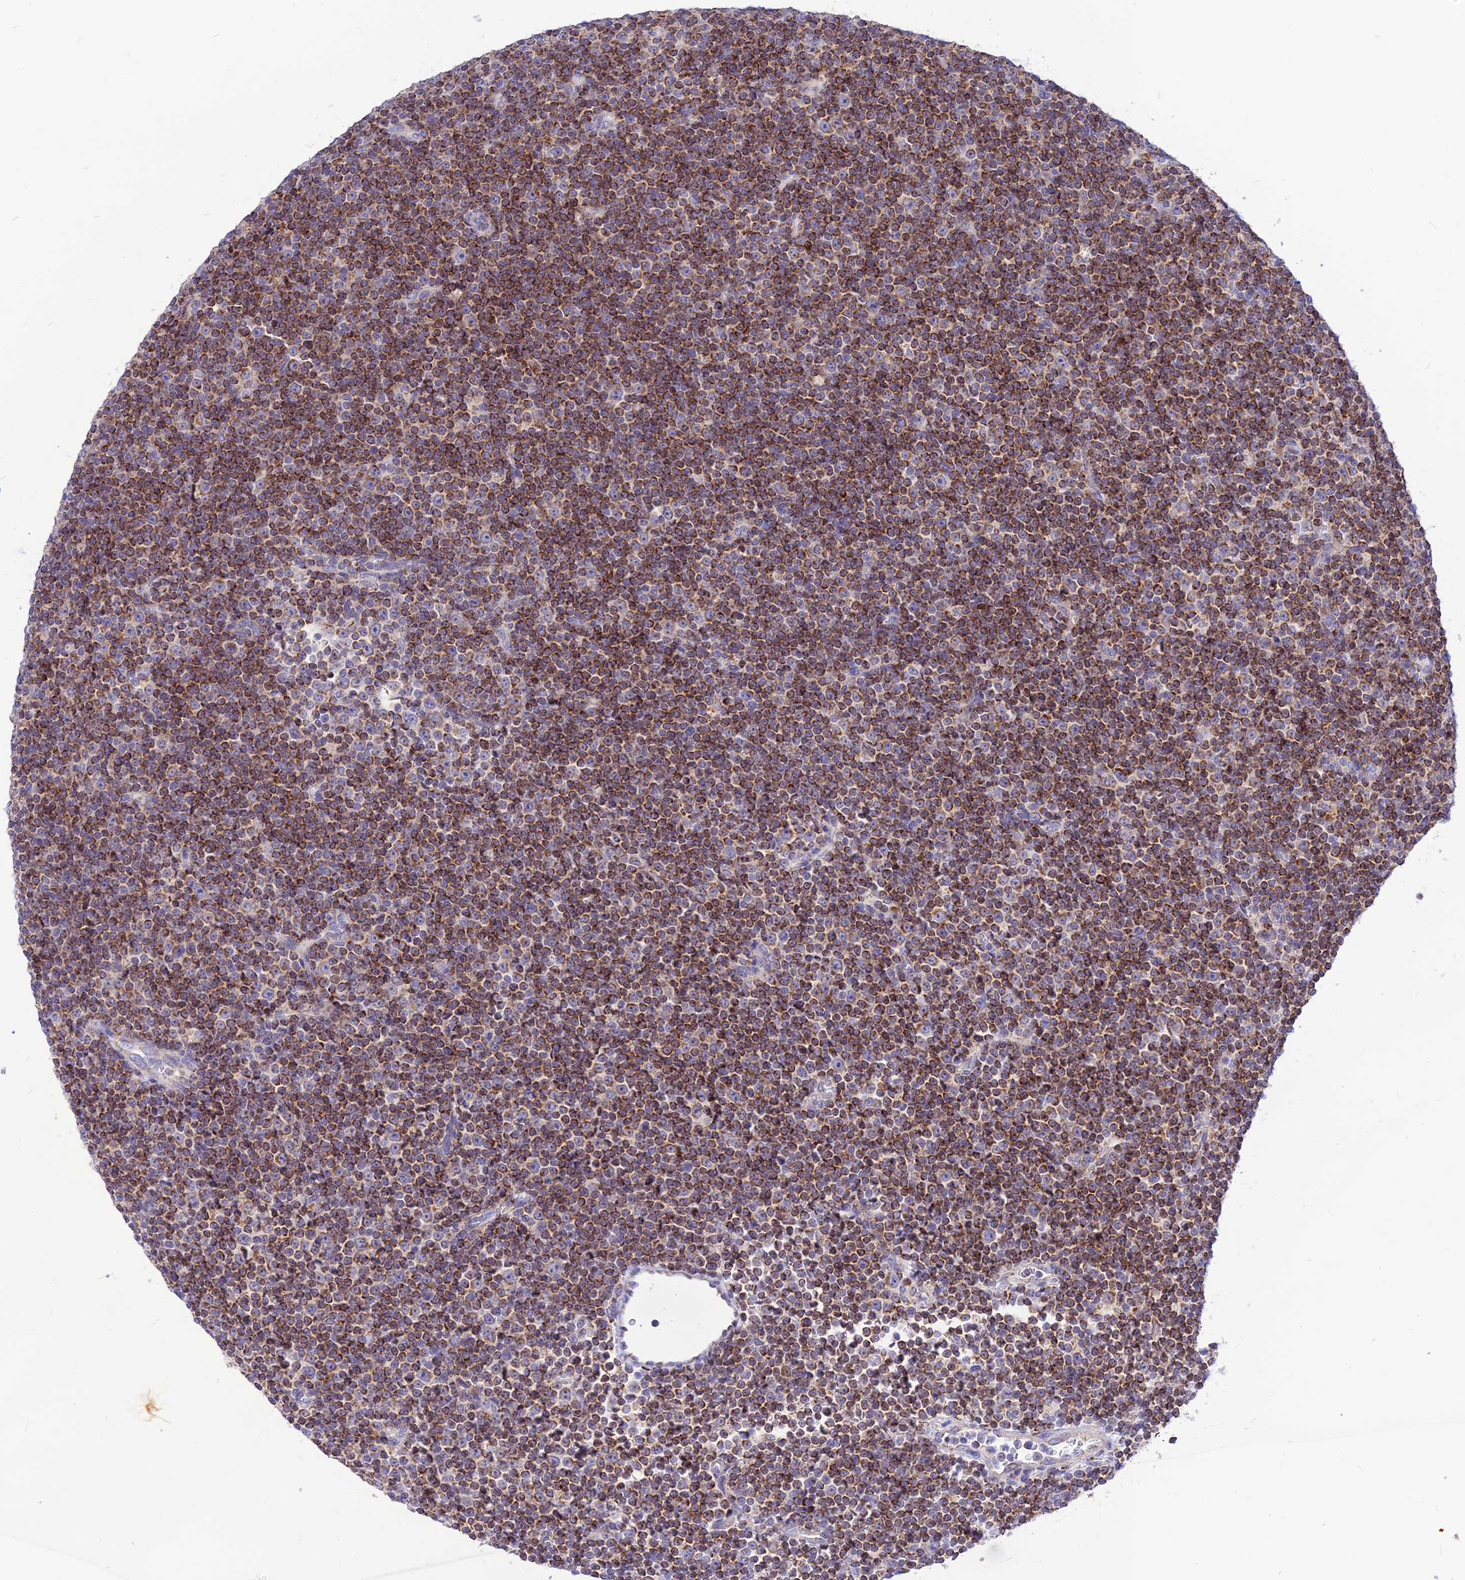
{"staining": {"intensity": "strong", "quantity": ">75%", "location": "cytoplasmic/membranous"}, "tissue": "lymphoma", "cell_type": "Tumor cells", "image_type": "cancer", "snomed": [{"axis": "morphology", "description": "Malignant lymphoma, non-Hodgkin's type, Low grade"}, {"axis": "topography", "description": "Lymph node"}], "caption": "A brown stain highlights strong cytoplasmic/membranous expression of a protein in human lymphoma tumor cells.", "gene": "ECI1", "patient": {"sex": "female", "age": 67}}